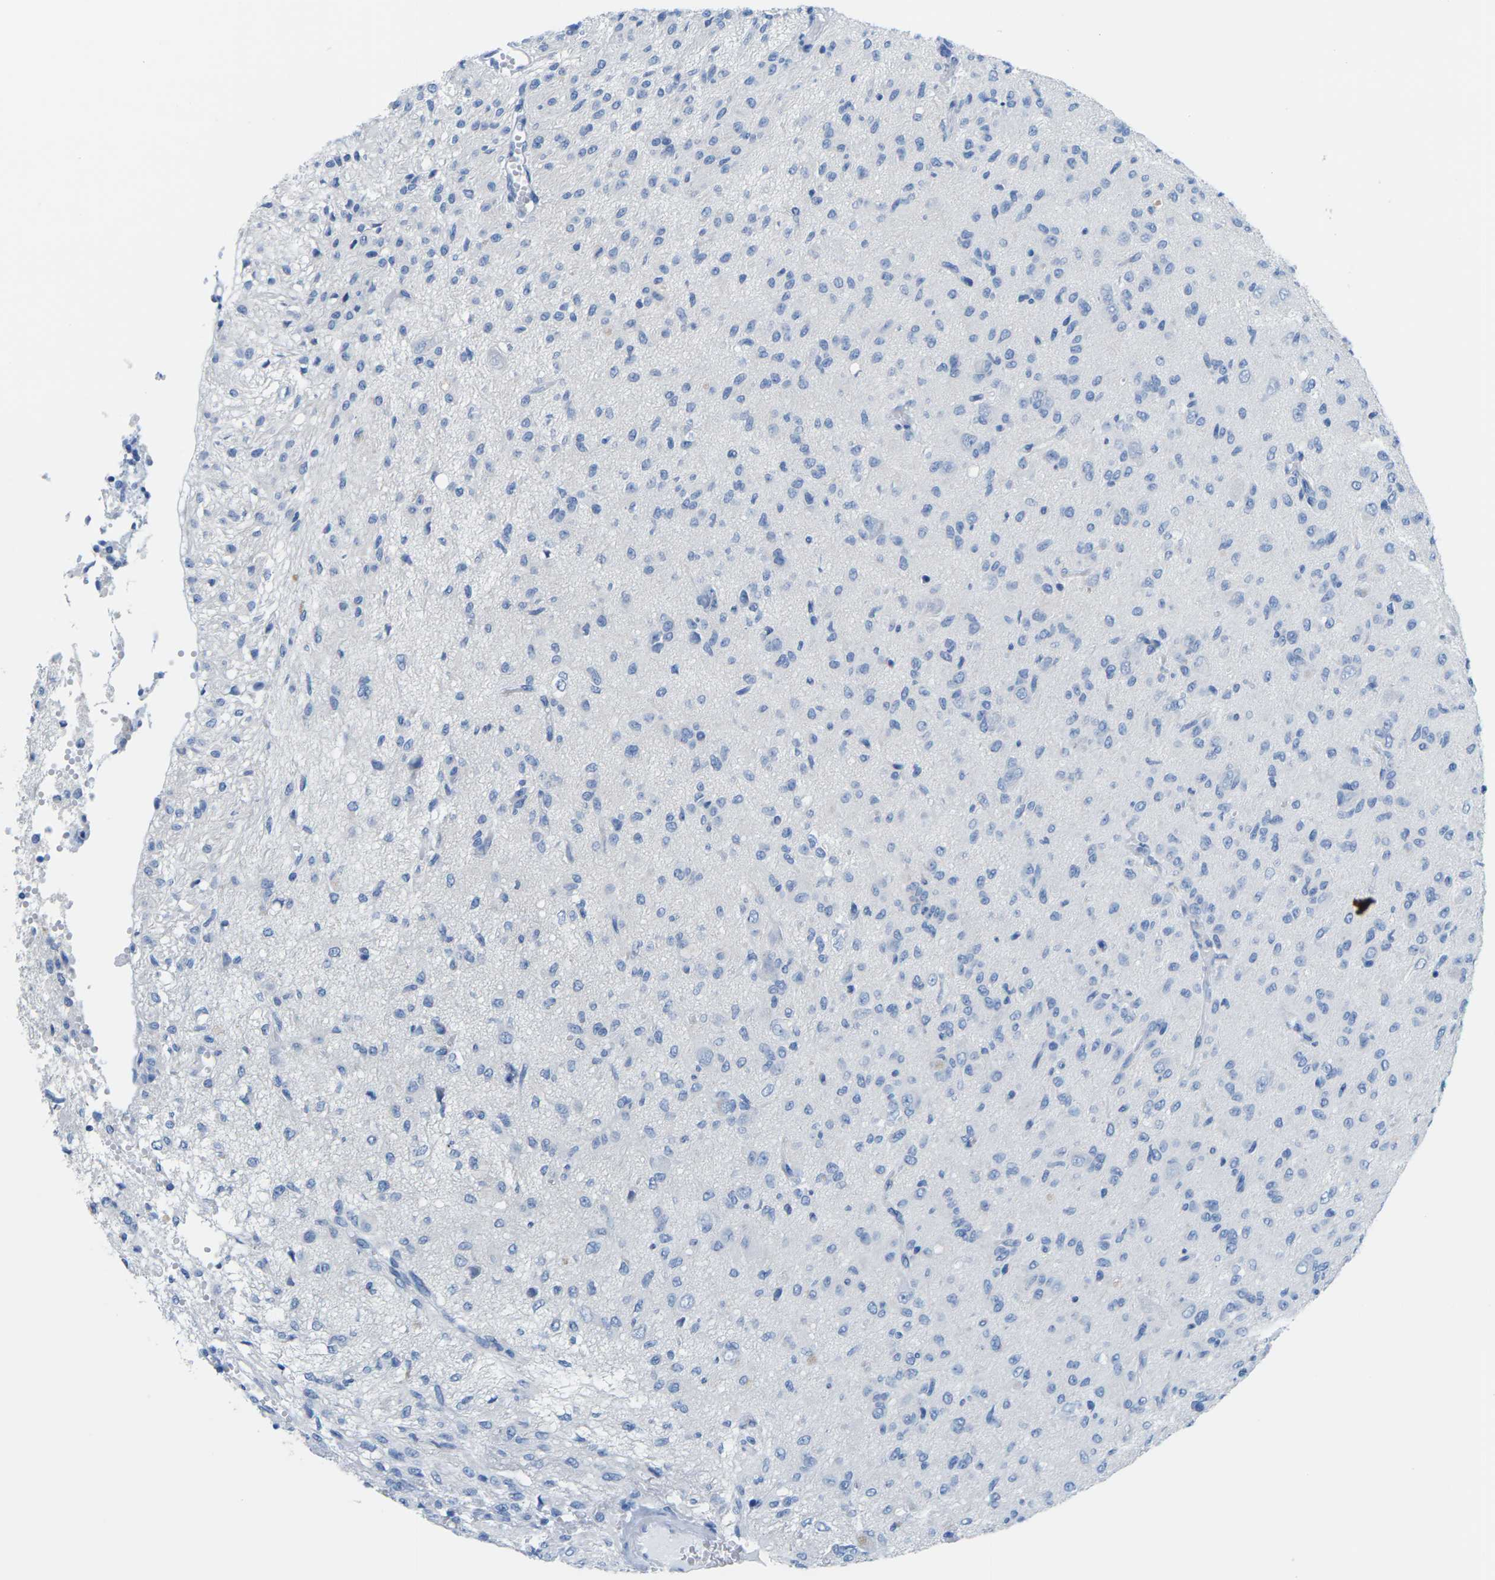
{"staining": {"intensity": "negative", "quantity": "none", "location": "none"}, "tissue": "glioma", "cell_type": "Tumor cells", "image_type": "cancer", "snomed": [{"axis": "morphology", "description": "Glioma, malignant, High grade"}, {"axis": "topography", "description": "Brain"}], "caption": "Immunohistochemistry (IHC) micrograph of human high-grade glioma (malignant) stained for a protein (brown), which exhibits no expression in tumor cells.", "gene": "SLC12A1", "patient": {"sex": "female", "age": 59}}